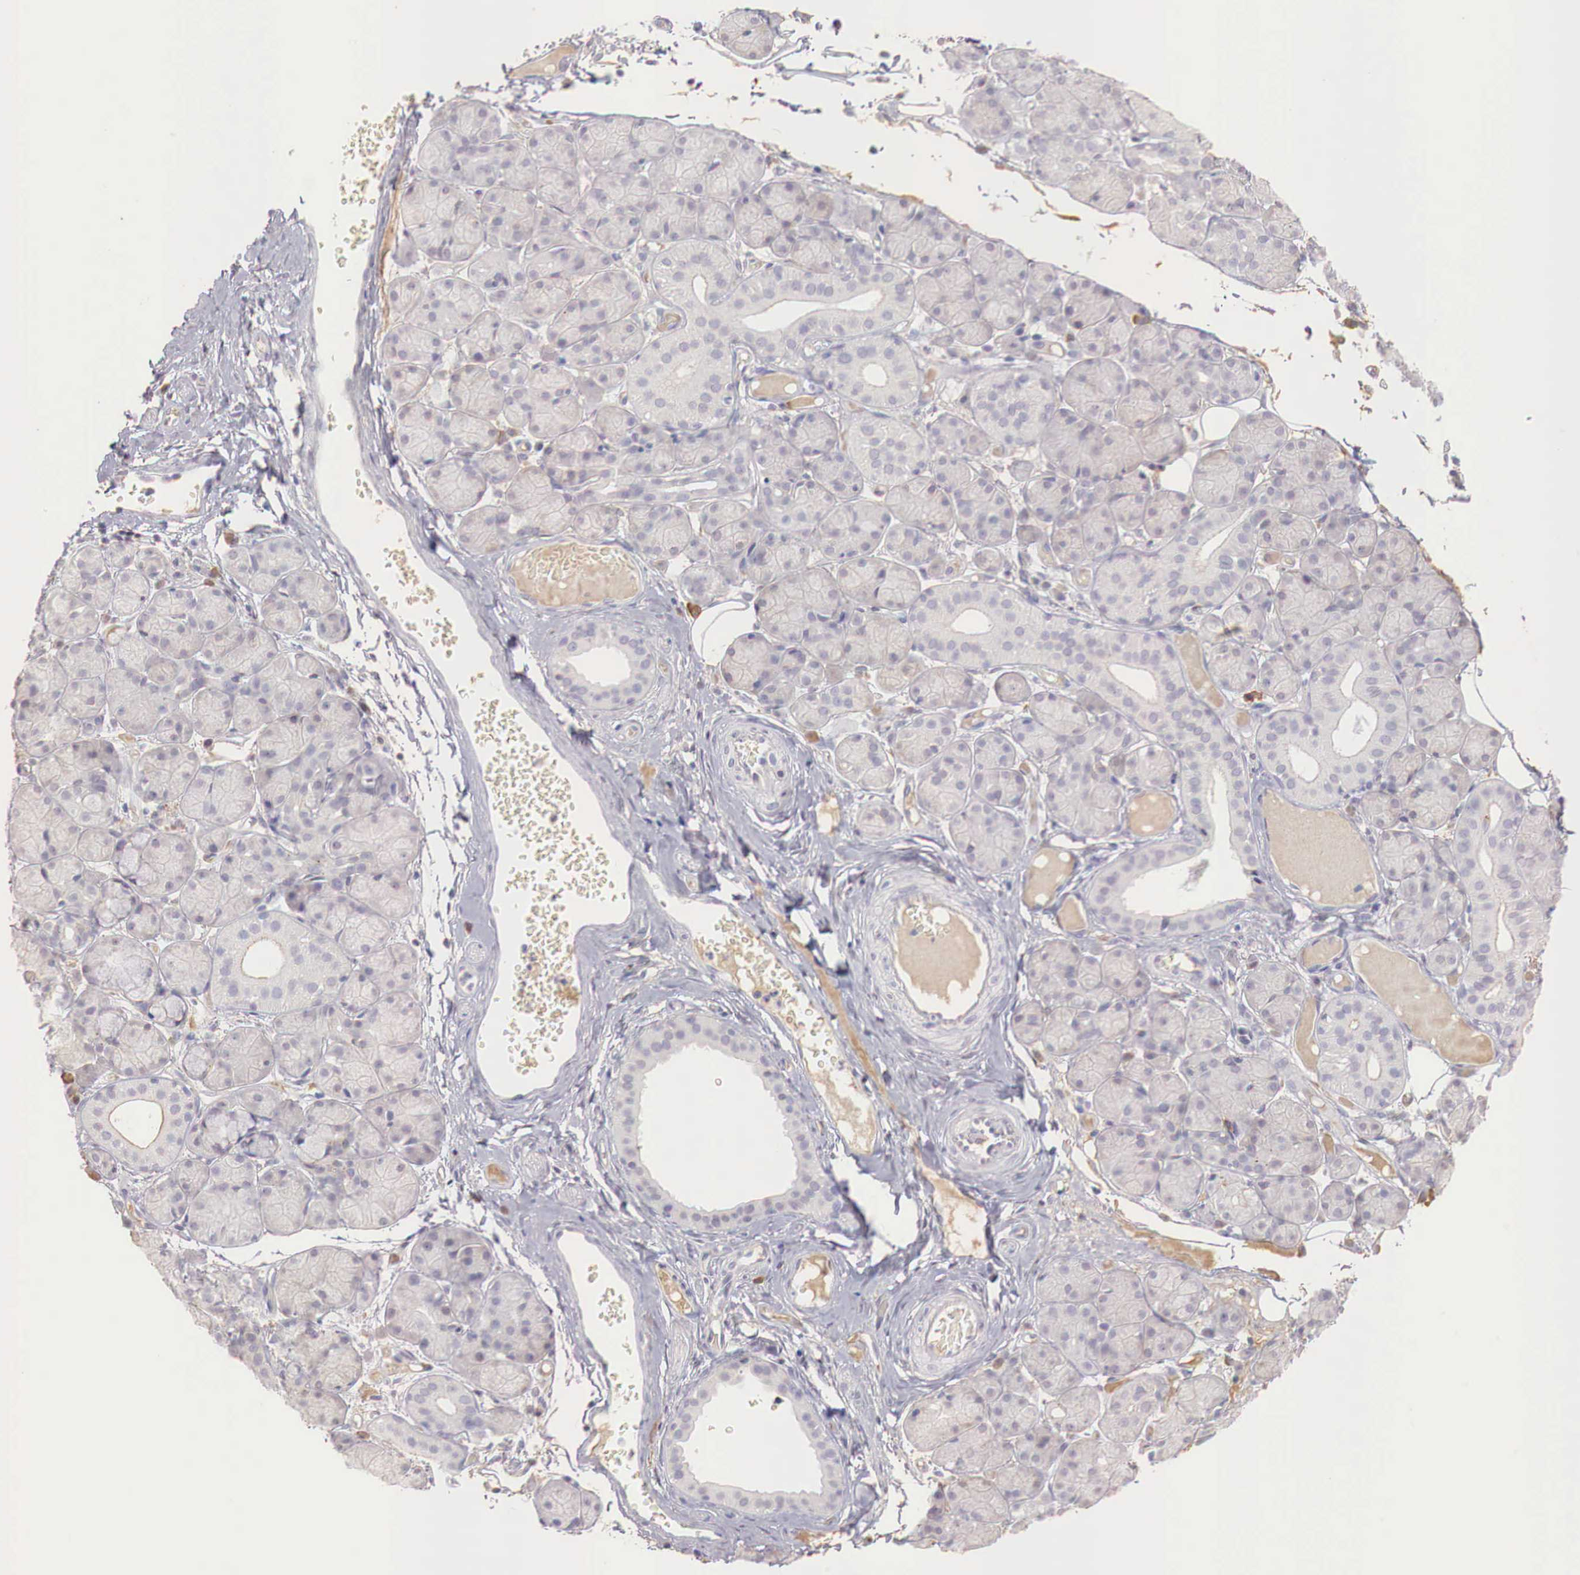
{"staining": {"intensity": "negative", "quantity": "none", "location": "none"}, "tissue": "salivary gland", "cell_type": "Glandular cells", "image_type": "normal", "snomed": [{"axis": "morphology", "description": "Normal tissue, NOS"}, {"axis": "topography", "description": "Salivary gland"}], "caption": "Human salivary gland stained for a protein using IHC displays no staining in glandular cells.", "gene": "XPNPEP2", "patient": {"sex": "male", "age": 54}}